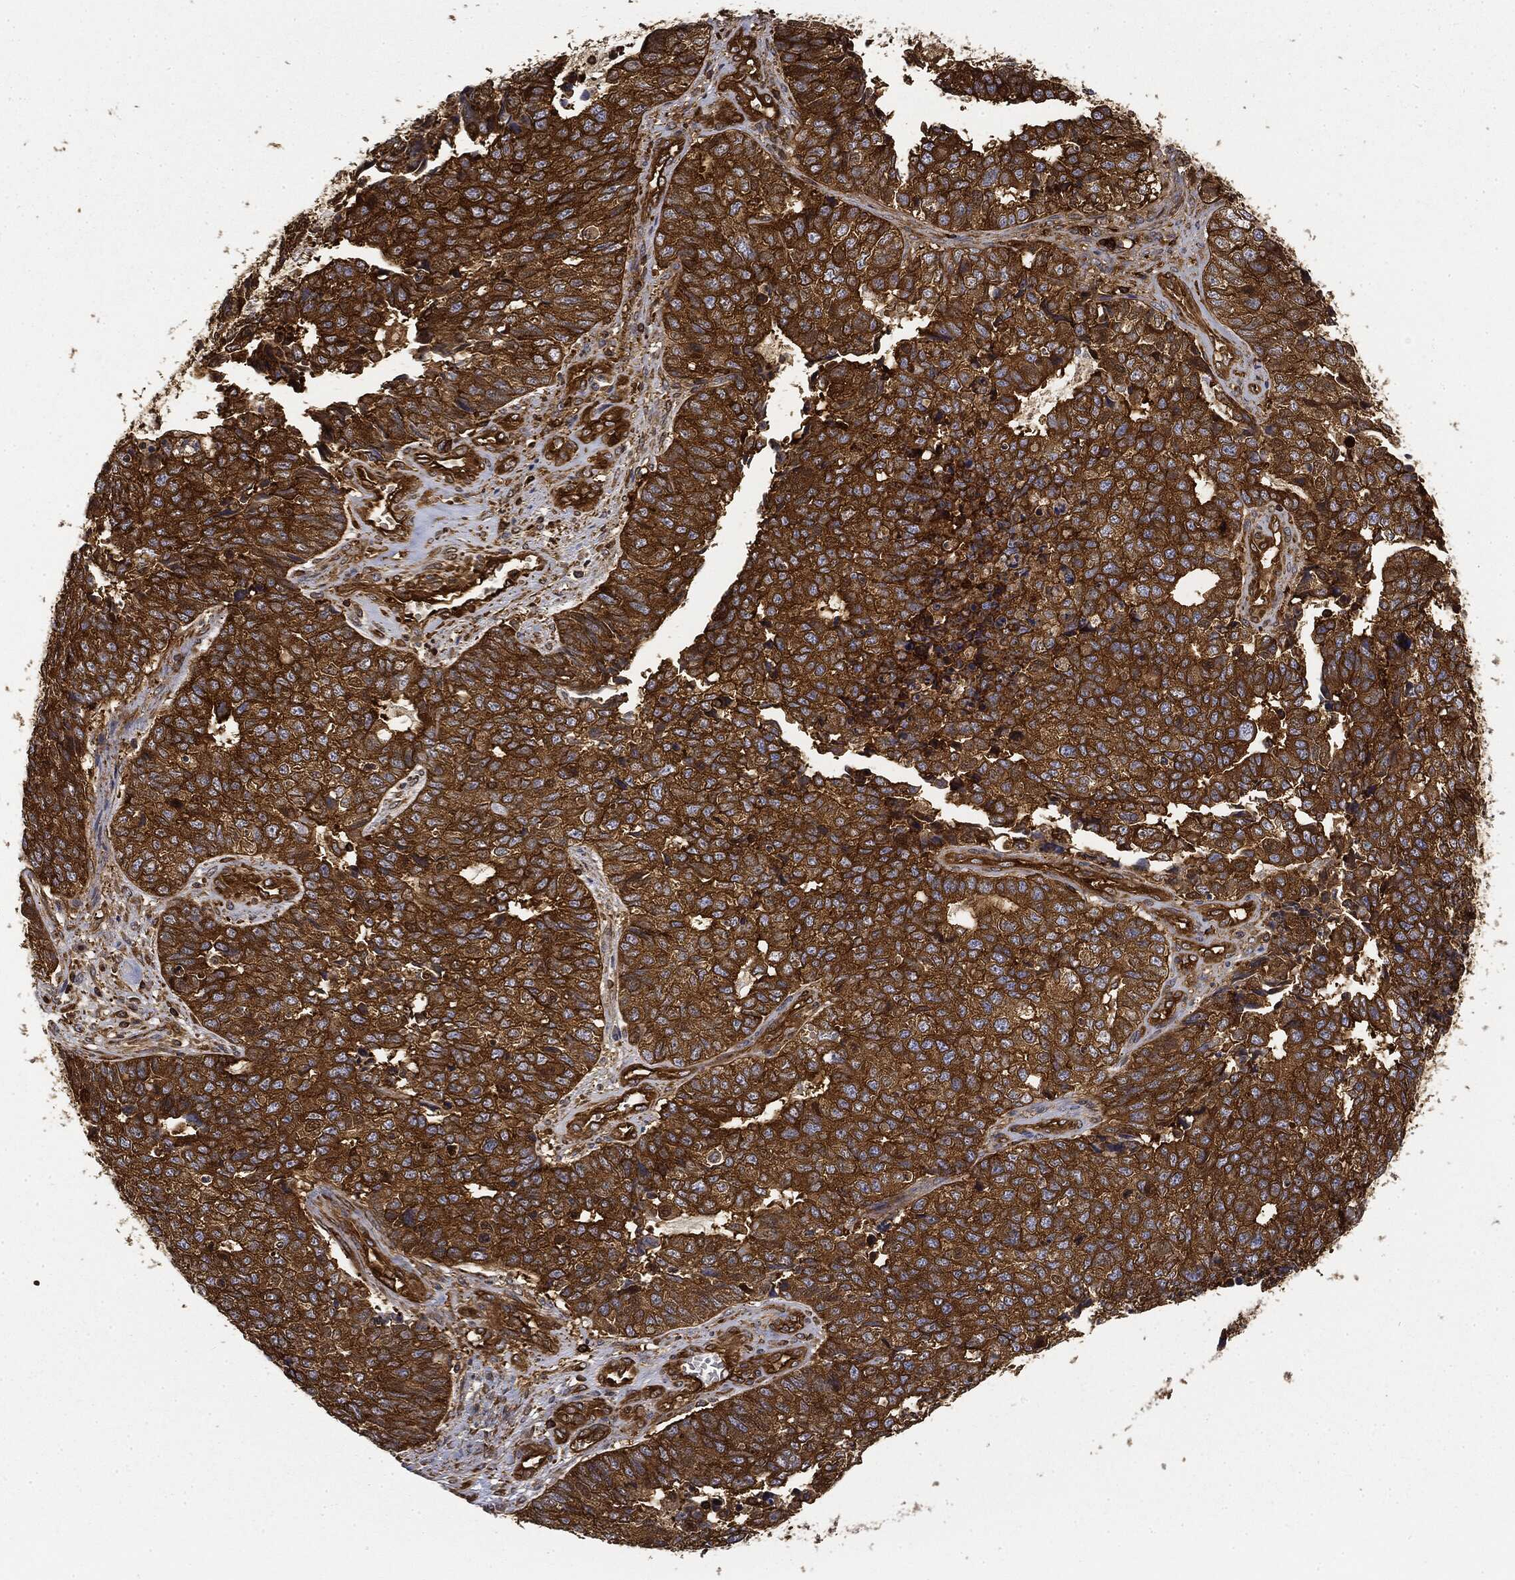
{"staining": {"intensity": "strong", "quantity": ">75%", "location": "cytoplasmic/membranous"}, "tissue": "cervical cancer", "cell_type": "Tumor cells", "image_type": "cancer", "snomed": [{"axis": "morphology", "description": "Squamous cell carcinoma, NOS"}, {"axis": "topography", "description": "Cervix"}], "caption": "Immunohistochemical staining of human squamous cell carcinoma (cervical) displays high levels of strong cytoplasmic/membranous expression in approximately >75% of tumor cells. The staining was performed using DAB (3,3'-diaminobenzidine), with brown indicating positive protein expression. Nuclei are stained blue with hematoxylin.", "gene": "WDR1", "patient": {"sex": "female", "age": 63}}